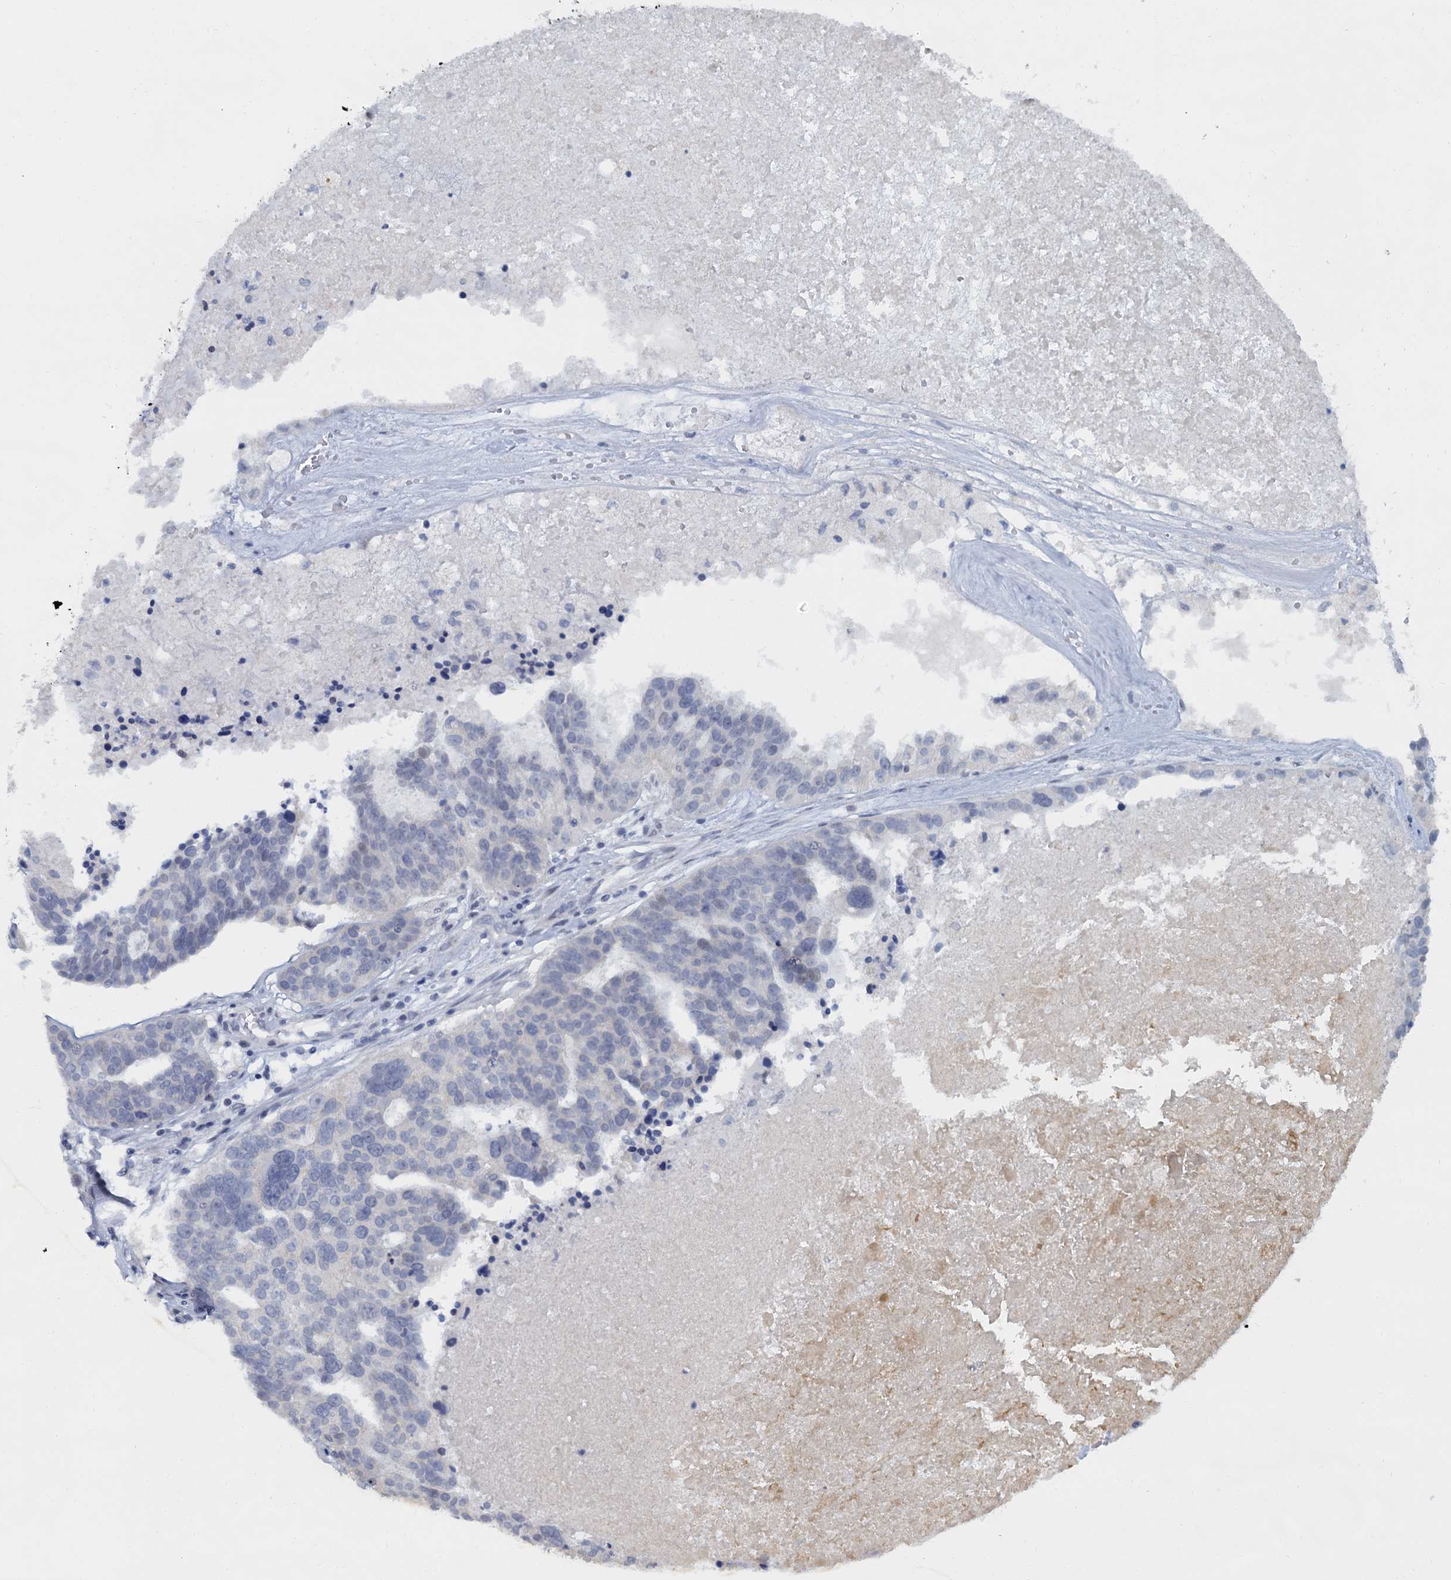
{"staining": {"intensity": "negative", "quantity": "none", "location": "none"}, "tissue": "ovarian cancer", "cell_type": "Tumor cells", "image_type": "cancer", "snomed": [{"axis": "morphology", "description": "Cystadenocarcinoma, serous, NOS"}, {"axis": "topography", "description": "Ovary"}], "caption": "Immunohistochemical staining of human ovarian cancer (serous cystadenocarcinoma) demonstrates no significant staining in tumor cells. (Immunohistochemistry, brightfield microscopy, high magnification).", "gene": "ACRBP", "patient": {"sex": "female", "age": 59}}